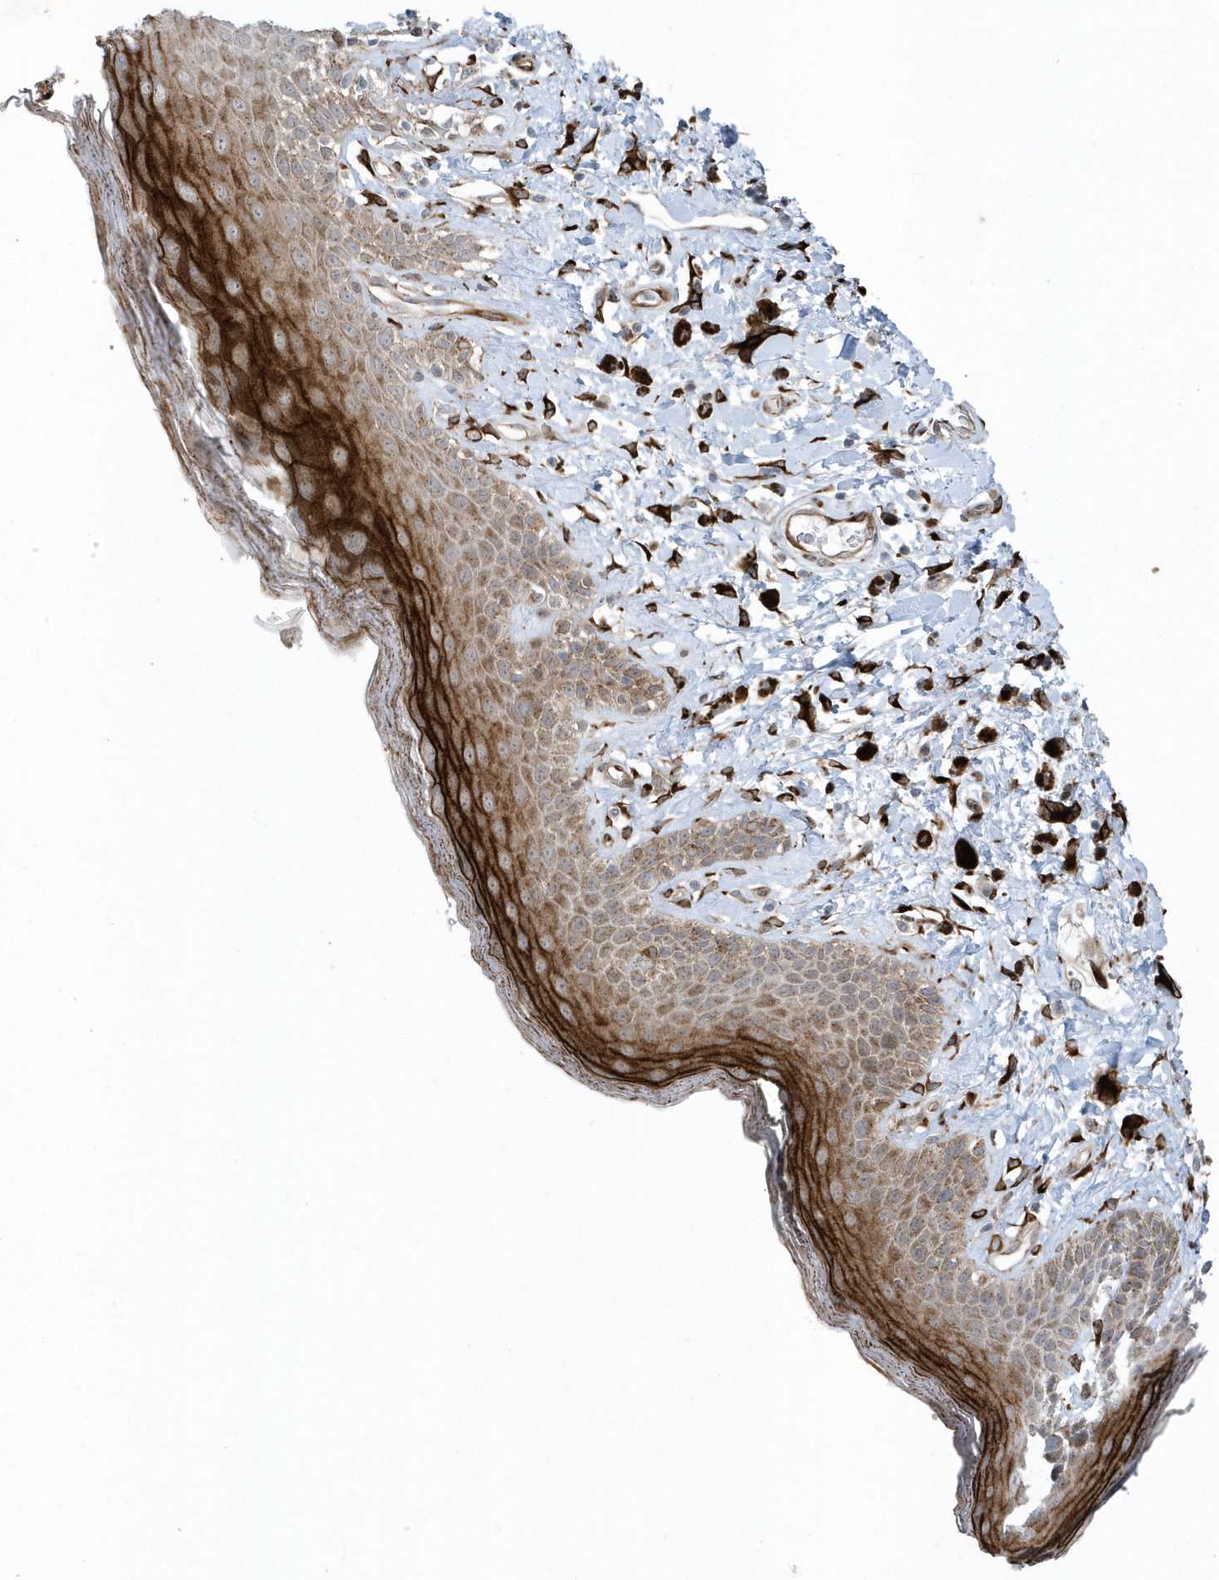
{"staining": {"intensity": "strong", "quantity": "25%-75%", "location": "cytoplasmic/membranous"}, "tissue": "skin", "cell_type": "Epidermal cells", "image_type": "normal", "snomed": [{"axis": "morphology", "description": "Normal tissue, NOS"}, {"axis": "topography", "description": "Anal"}], "caption": "Skin stained with DAB (3,3'-diaminobenzidine) immunohistochemistry displays high levels of strong cytoplasmic/membranous staining in approximately 25%-75% of epidermal cells. (DAB (3,3'-diaminobenzidine) IHC, brown staining for protein, blue staining for nuclei).", "gene": "FAM98A", "patient": {"sex": "female", "age": 78}}